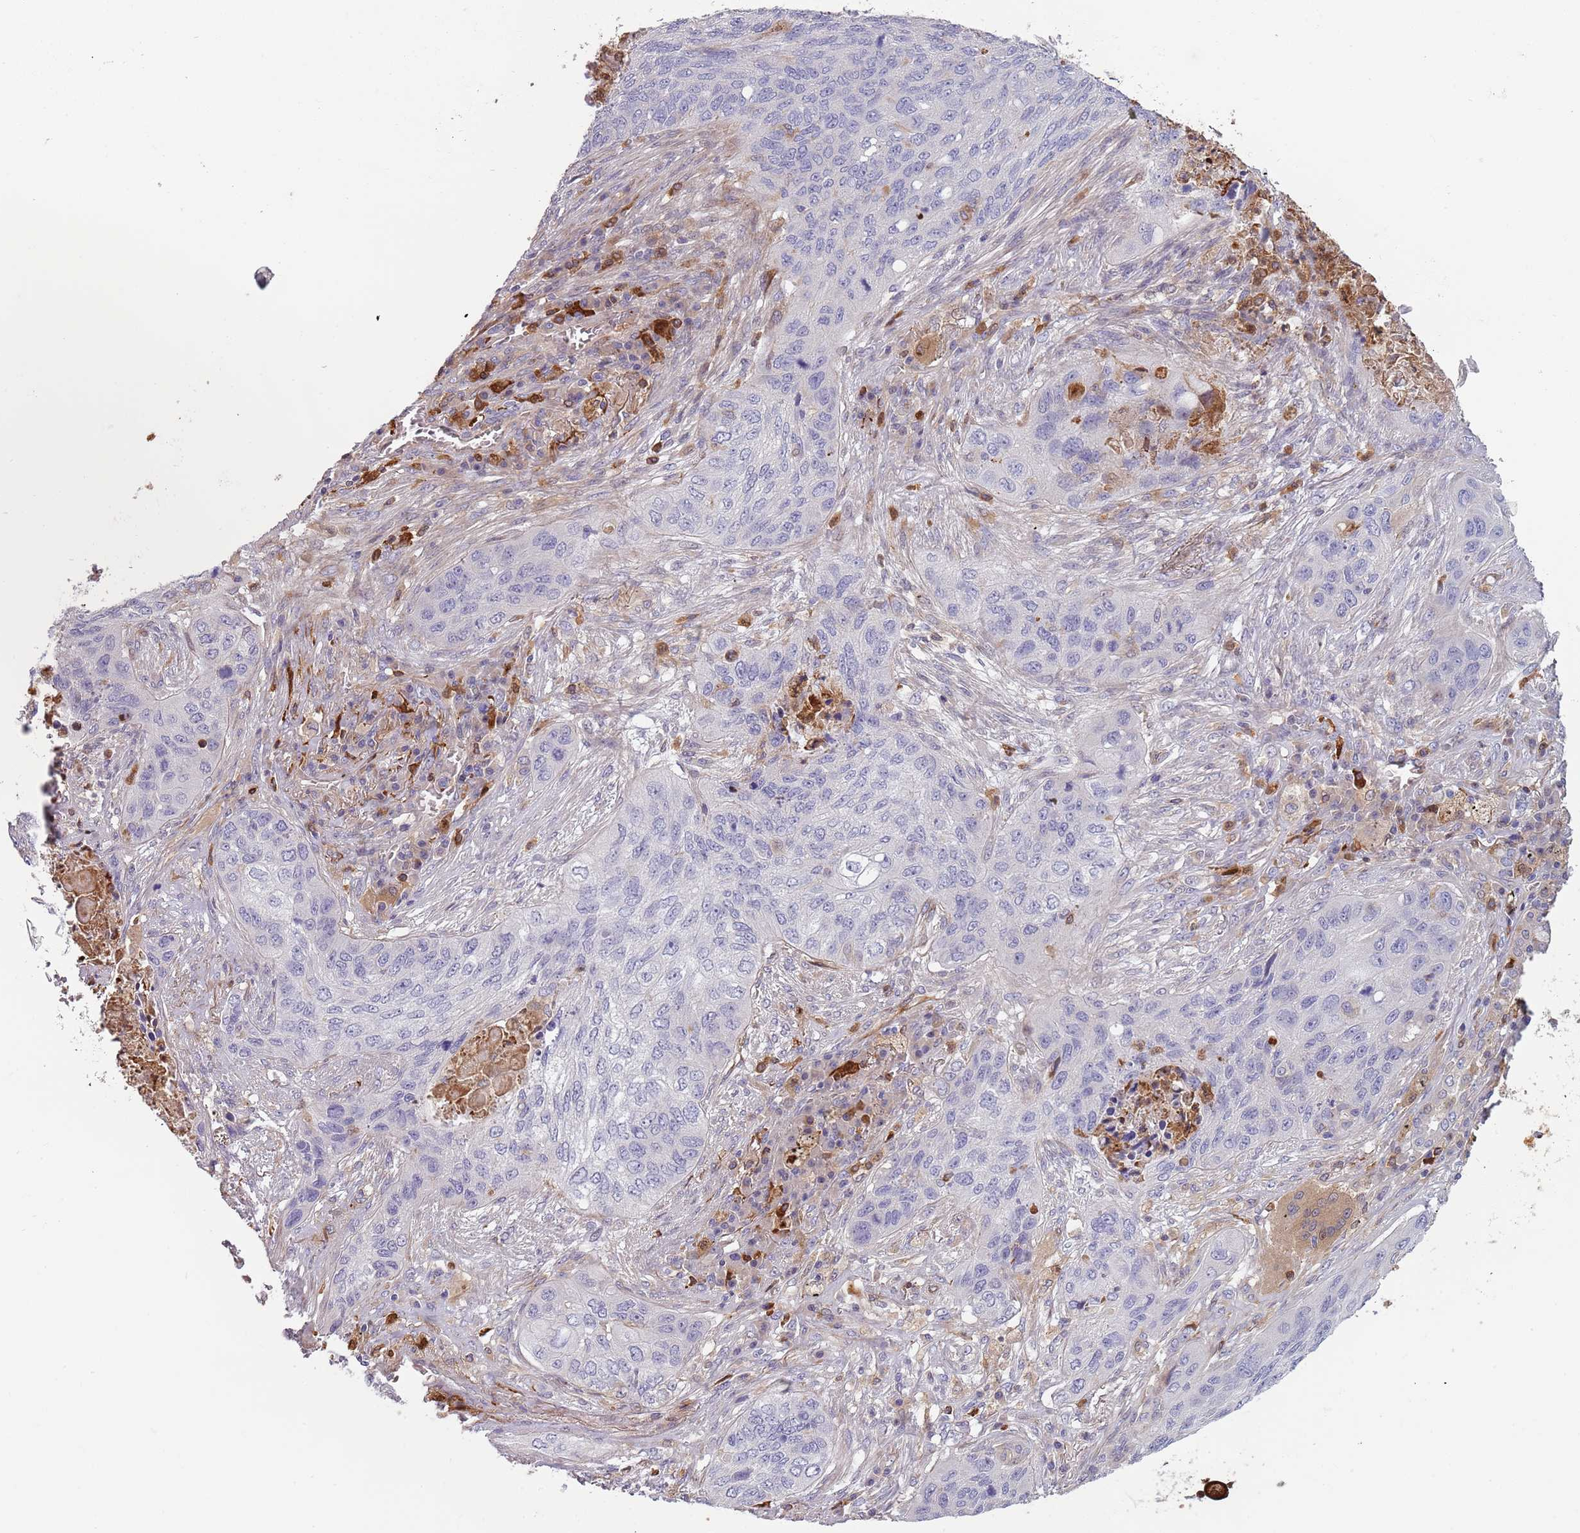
{"staining": {"intensity": "negative", "quantity": "none", "location": "none"}, "tissue": "lung cancer", "cell_type": "Tumor cells", "image_type": "cancer", "snomed": [{"axis": "morphology", "description": "Squamous cell carcinoma, NOS"}, {"axis": "topography", "description": "Lung"}], "caption": "There is no significant positivity in tumor cells of lung squamous cell carcinoma. Brightfield microscopy of immunohistochemistry stained with DAB (brown) and hematoxylin (blue), captured at high magnification.", "gene": "NADK", "patient": {"sex": "female", "age": 63}}